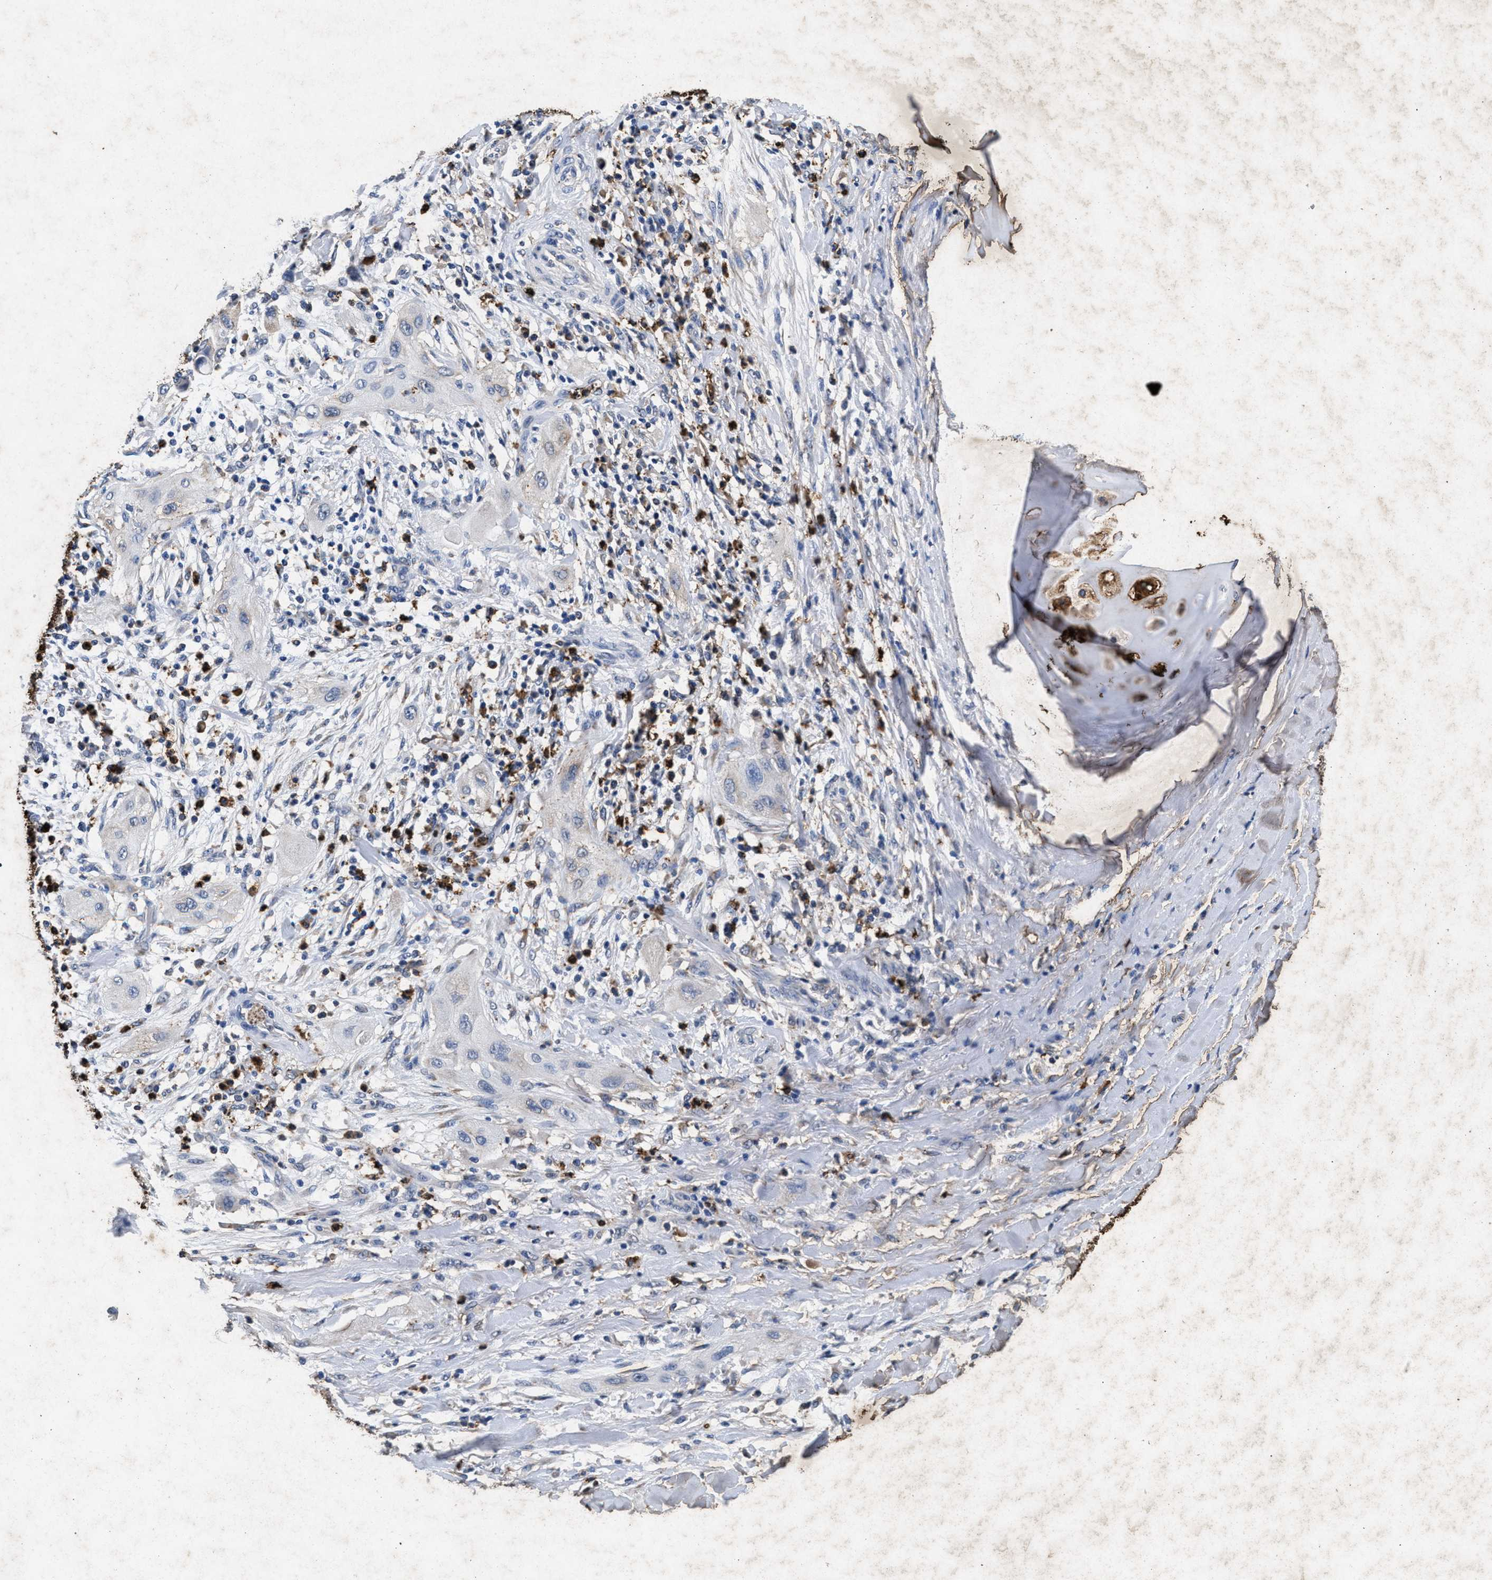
{"staining": {"intensity": "negative", "quantity": "none", "location": "none"}, "tissue": "lung cancer", "cell_type": "Tumor cells", "image_type": "cancer", "snomed": [{"axis": "morphology", "description": "Squamous cell carcinoma, NOS"}, {"axis": "topography", "description": "Lung"}], "caption": "Tumor cells are negative for brown protein staining in lung cancer.", "gene": "LTB4R2", "patient": {"sex": "female", "age": 47}}